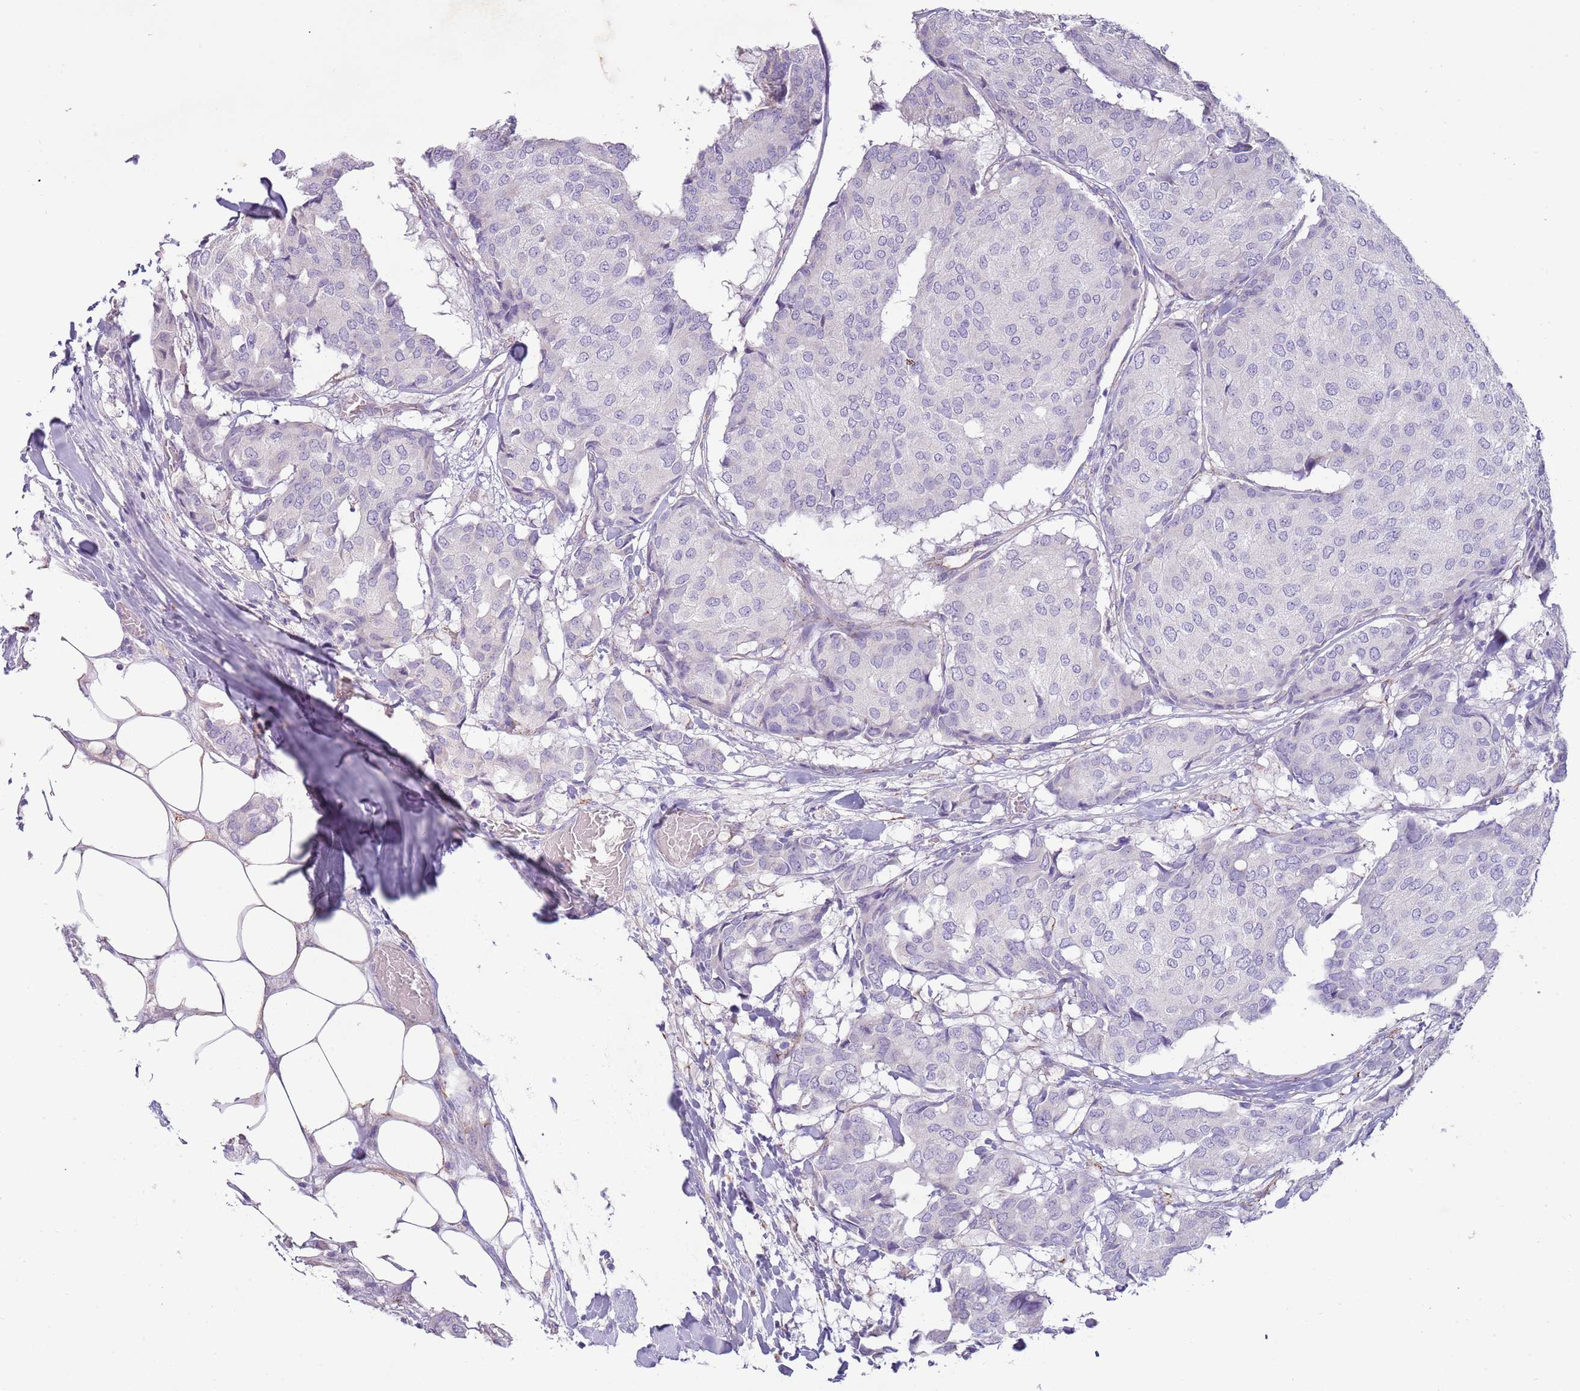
{"staining": {"intensity": "negative", "quantity": "none", "location": "none"}, "tissue": "breast cancer", "cell_type": "Tumor cells", "image_type": "cancer", "snomed": [{"axis": "morphology", "description": "Duct carcinoma"}, {"axis": "topography", "description": "Breast"}], "caption": "Immunohistochemical staining of breast cancer demonstrates no significant positivity in tumor cells.", "gene": "RNF222", "patient": {"sex": "female", "age": 75}}